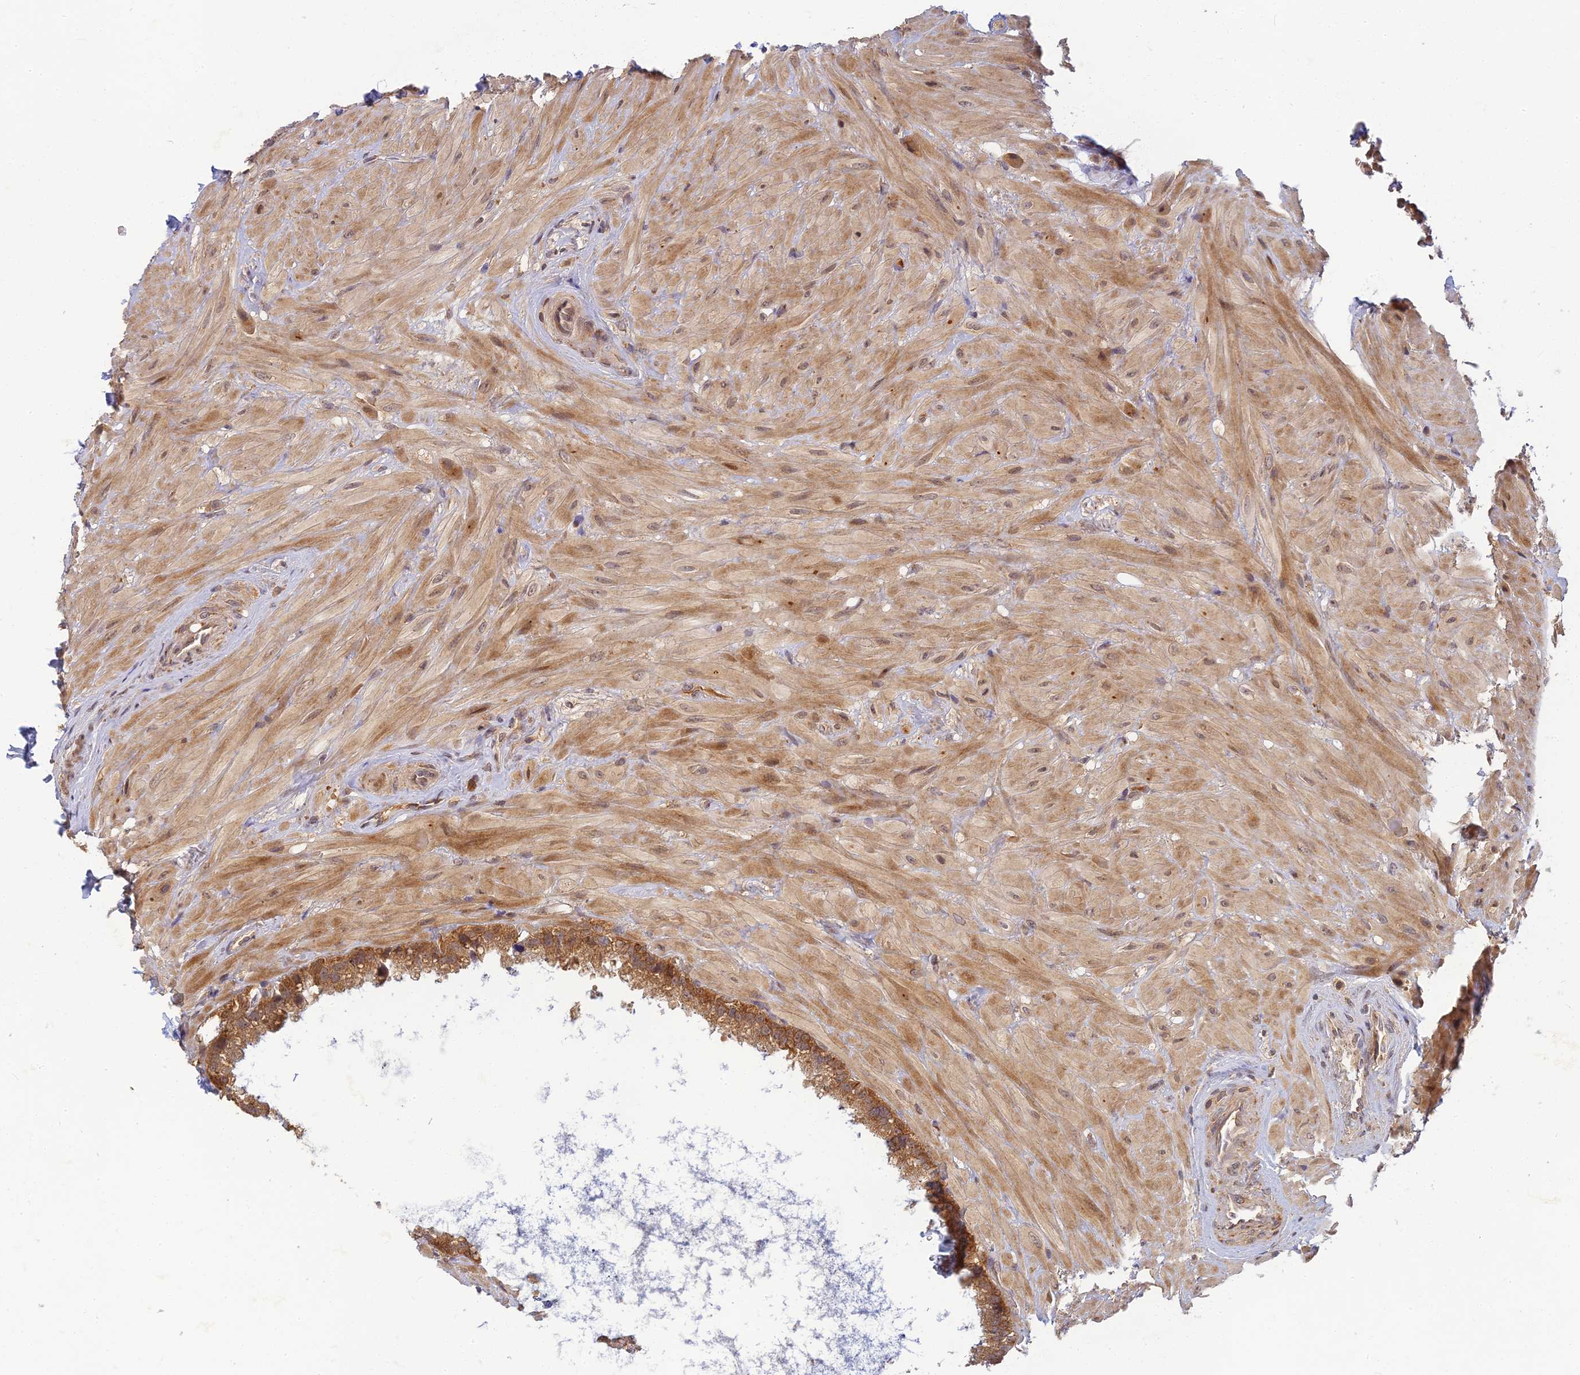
{"staining": {"intensity": "moderate", "quantity": ">75%", "location": "cytoplasmic/membranous"}, "tissue": "seminal vesicle", "cell_type": "Glandular cells", "image_type": "normal", "snomed": [{"axis": "morphology", "description": "Normal tissue, NOS"}, {"axis": "topography", "description": "Seminal veicle"}, {"axis": "topography", "description": "Peripheral nerve tissue"}], "caption": "Immunohistochemical staining of unremarkable seminal vesicle shows moderate cytoplasmic/membranous protein positivity in about >75% of glandular cells. Nuclei are stained in blue.", "gene": "RGL3", "patient": {"sex": "male", "age": 67}}